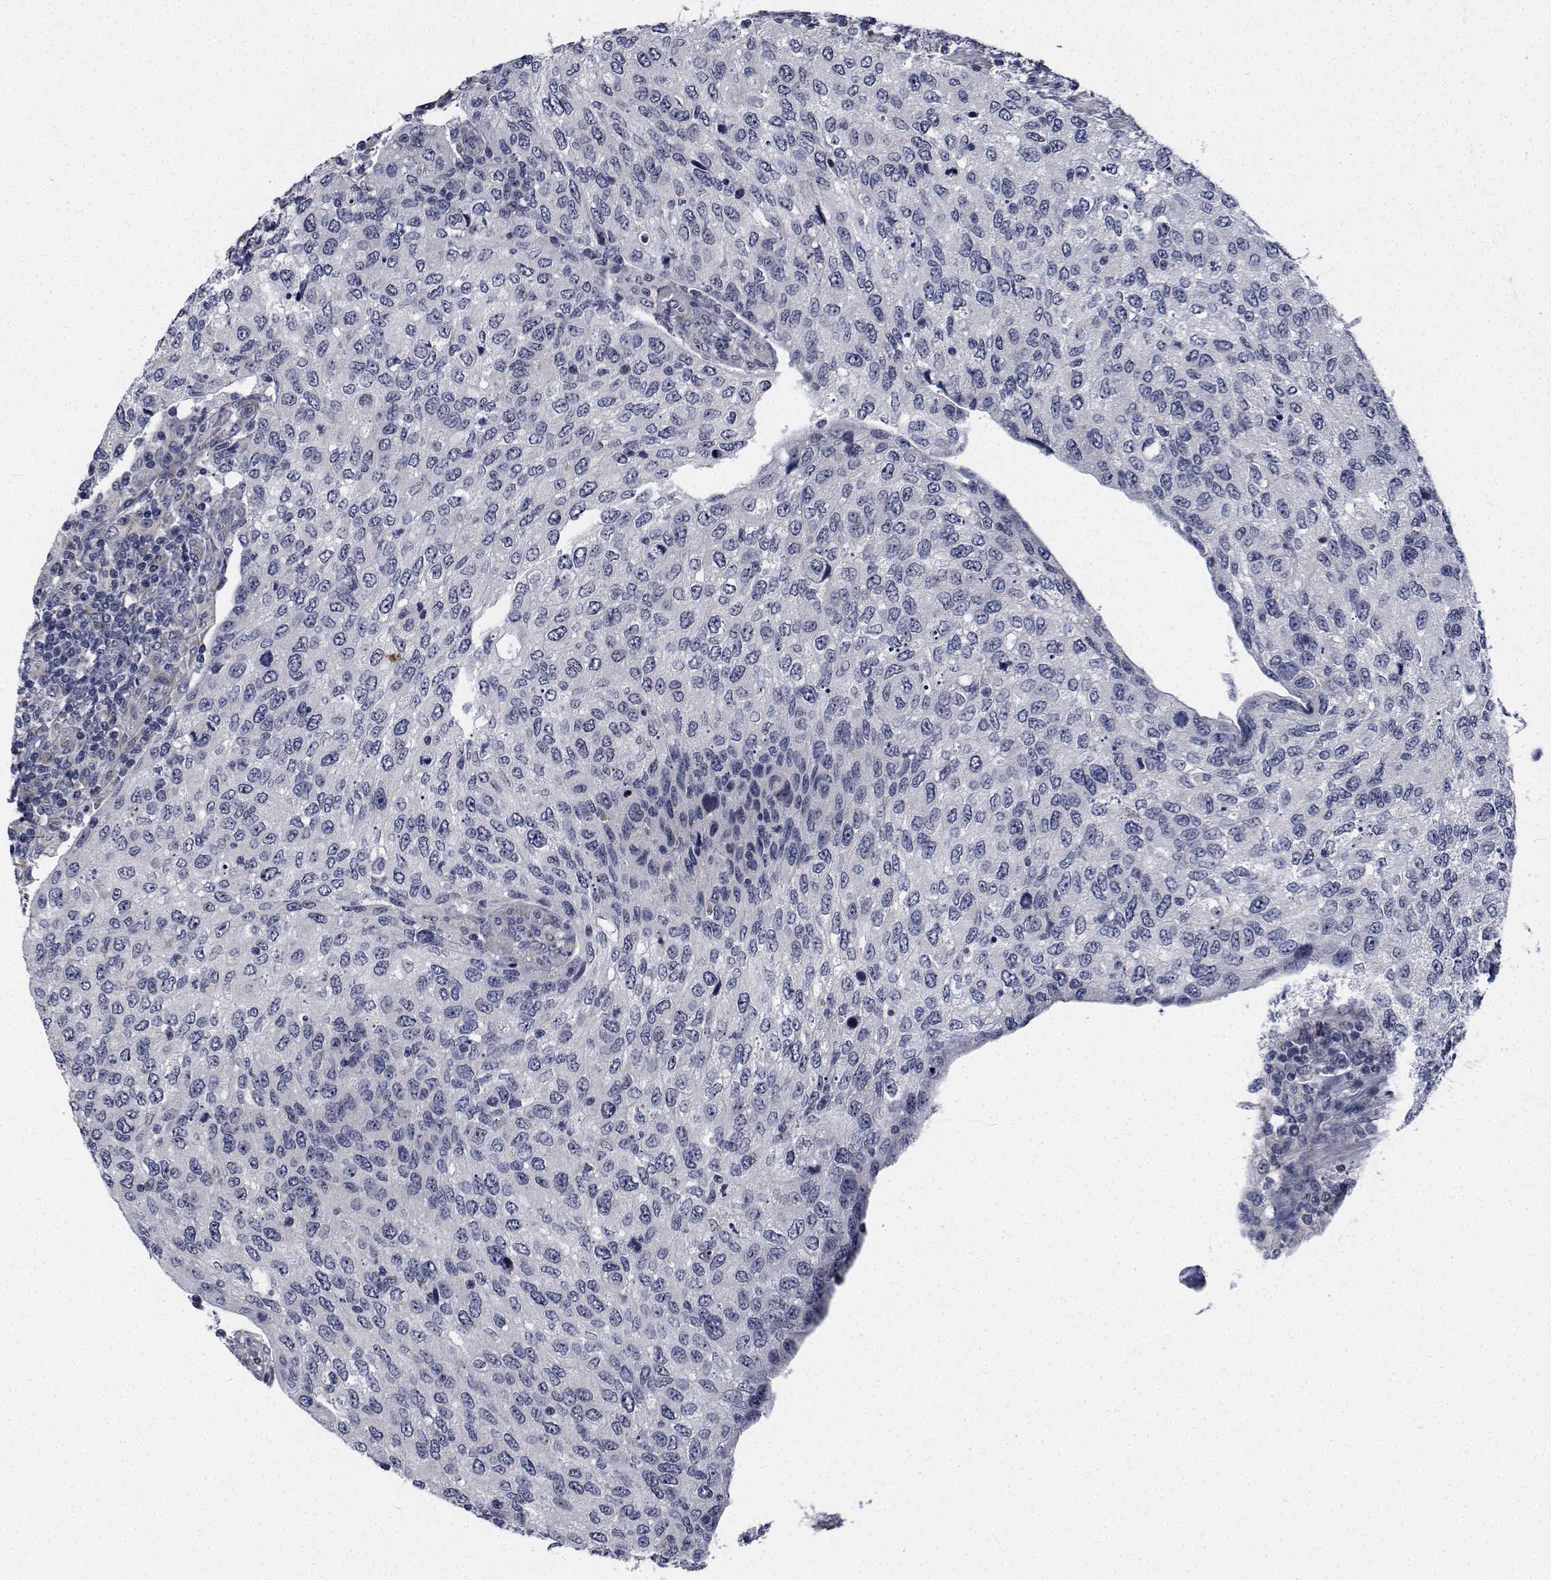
{"staining": {"intensity": "negative", "quantity": "none", "location": "none"}, "tissue": "urothelial cancer", "cell_type": "Tumor cells", "image_type": "cancer", "snomed": [{"axis": "morphology", "description": "Urothelial carcinoma, High grade"}, {"axis": "topography", "description": "Urinary bladder"}], "caption": "Tumor cells show no significant protein positivity in urothelial cancer. (DAB (3,3'-diaminobenzidine) immunohistochemistry (IHC) with hematoxylin counter stain).", "gene": "TTBK1", "patient": {"sex": "female", "age": 78}}